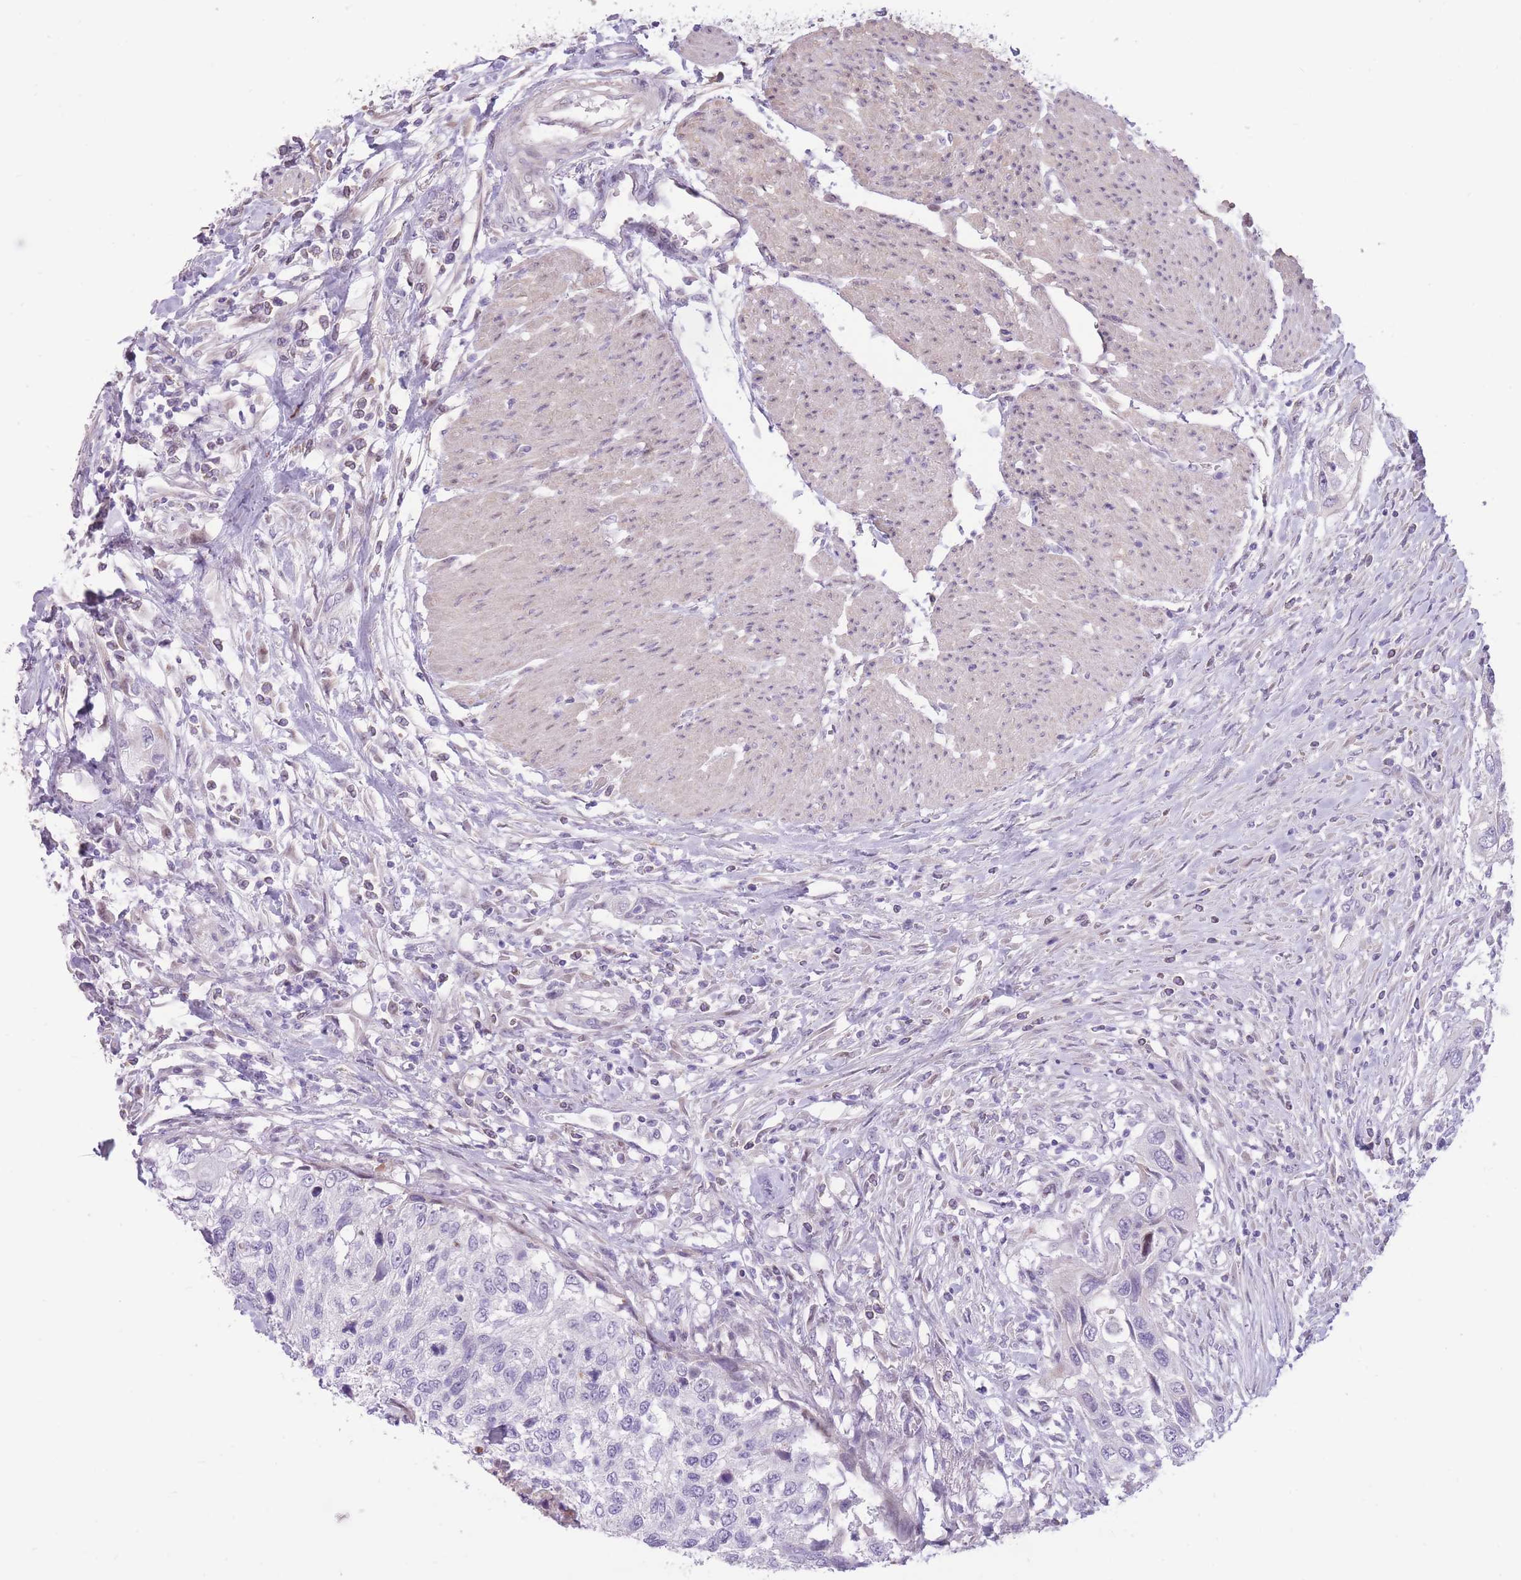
{"staining": {"intensity": "negative", "quantity": "none", "location": "none"}, "tissue": "urothelial cancer", "cell_type": "Tumor cells", "image_type": "cancer", "snomed": [{"axis": "morphology", "description": "Urothelial carcinoma, High grade"}, {"axis": "topography", "description": "Urinary bladder"}], "caption": "Immunohistochemistry micrograph of urothelial cancer stained for a protein (brown), which displays no staining in tumor cells.", "gene": "WDR70", "patient": {"sex": "female", "age": 60}}